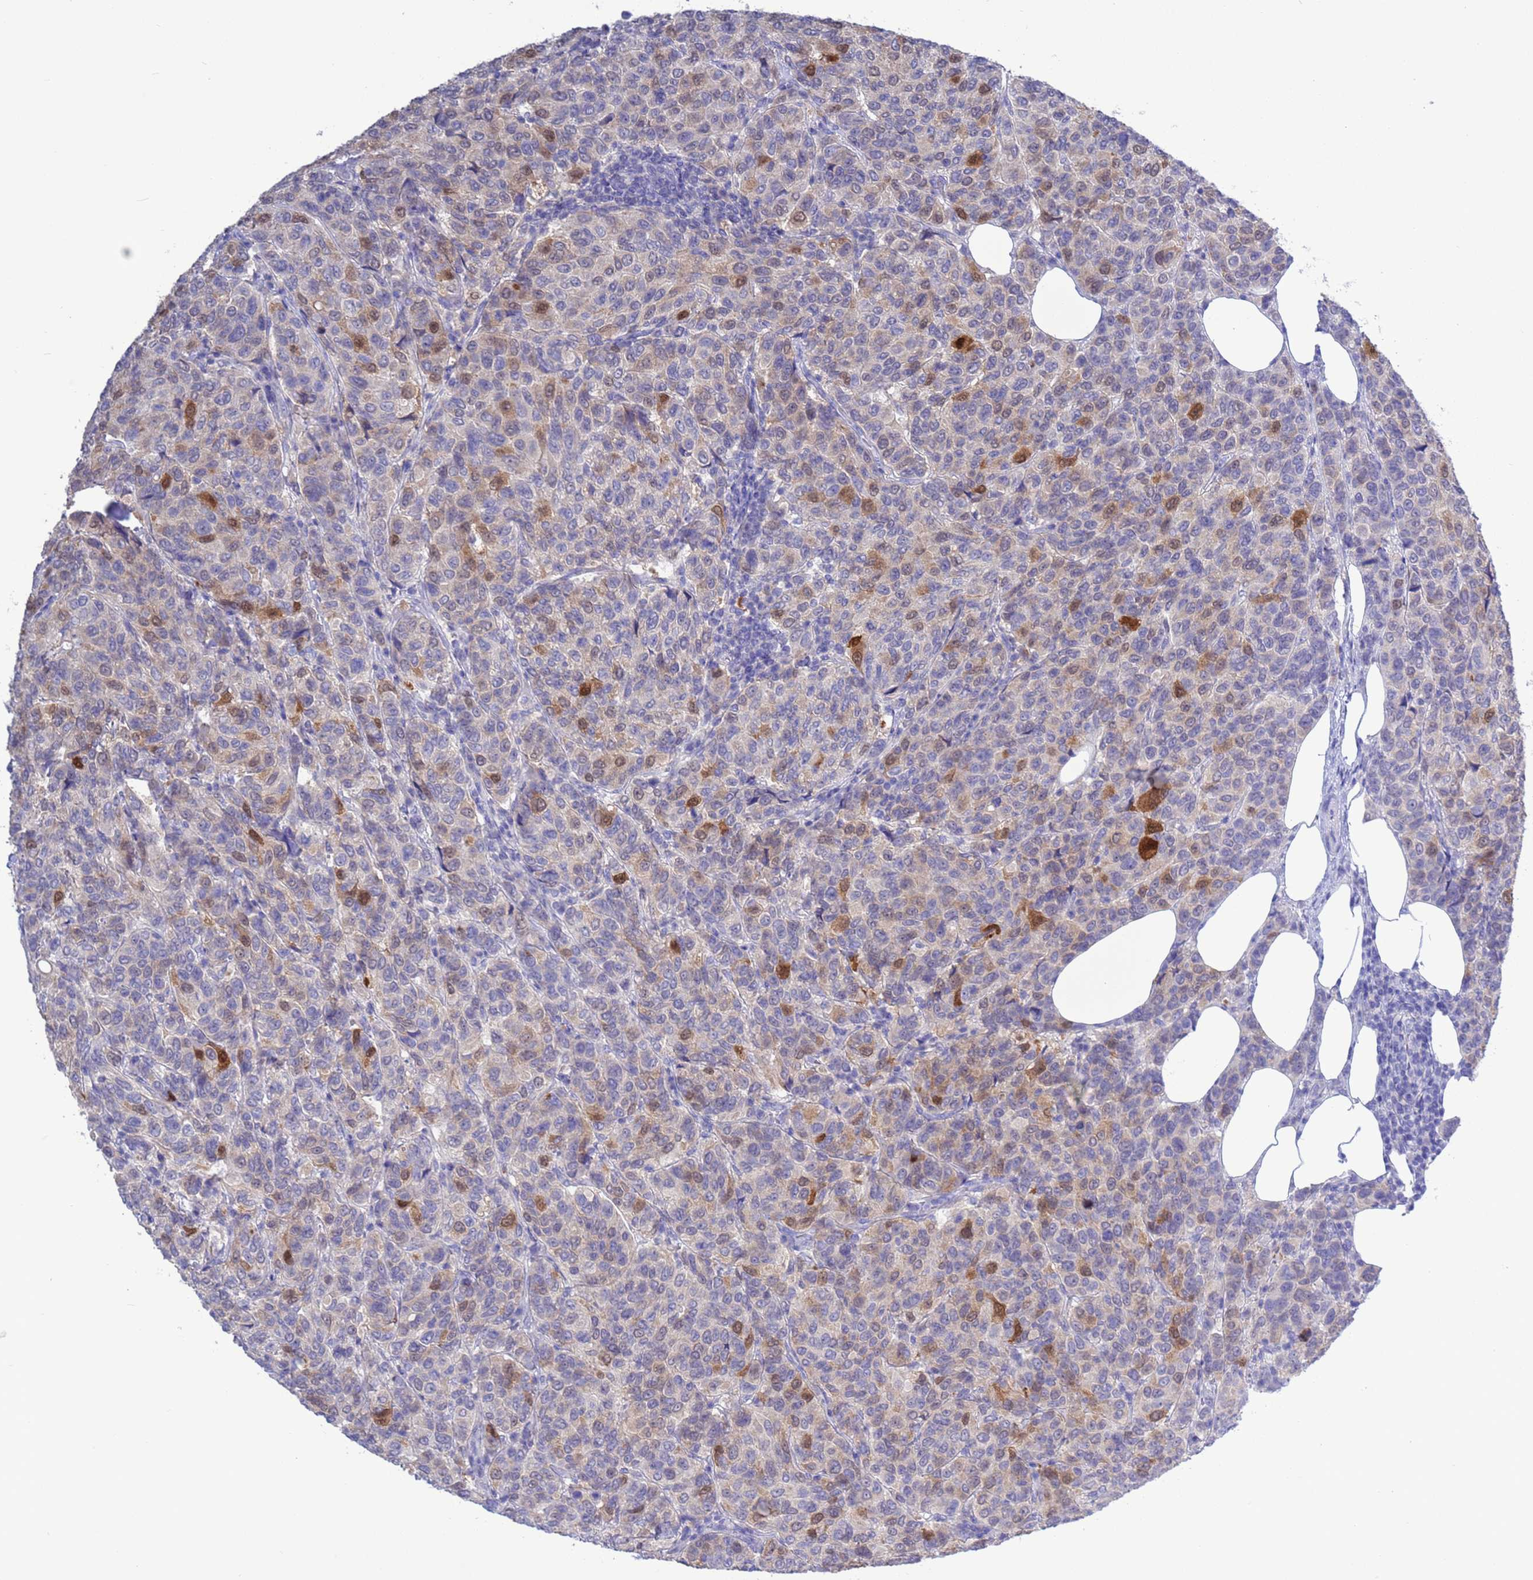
{"staining": {"intensity": "moderate", "quantity": "<25%", "location": "cytoplasmic/membranous,nuclear"}, "tissue": "breast cancer", "cell_type": "Tumor cells", "image_type": "cancer", "snomed": [{"axis": "morphology", "description": "Duct carcinoma"}, {"axis": "topography", "description": "Breast"}], "caption": "Tumor cells demonstrate low levels of moderate cytoplasmic/membranous and nuclear expression in approximately <25% of cells in breast intraductal carcinoma.", "gene": "GSTM1", "patient": {"sex": "female", "age": 55}}